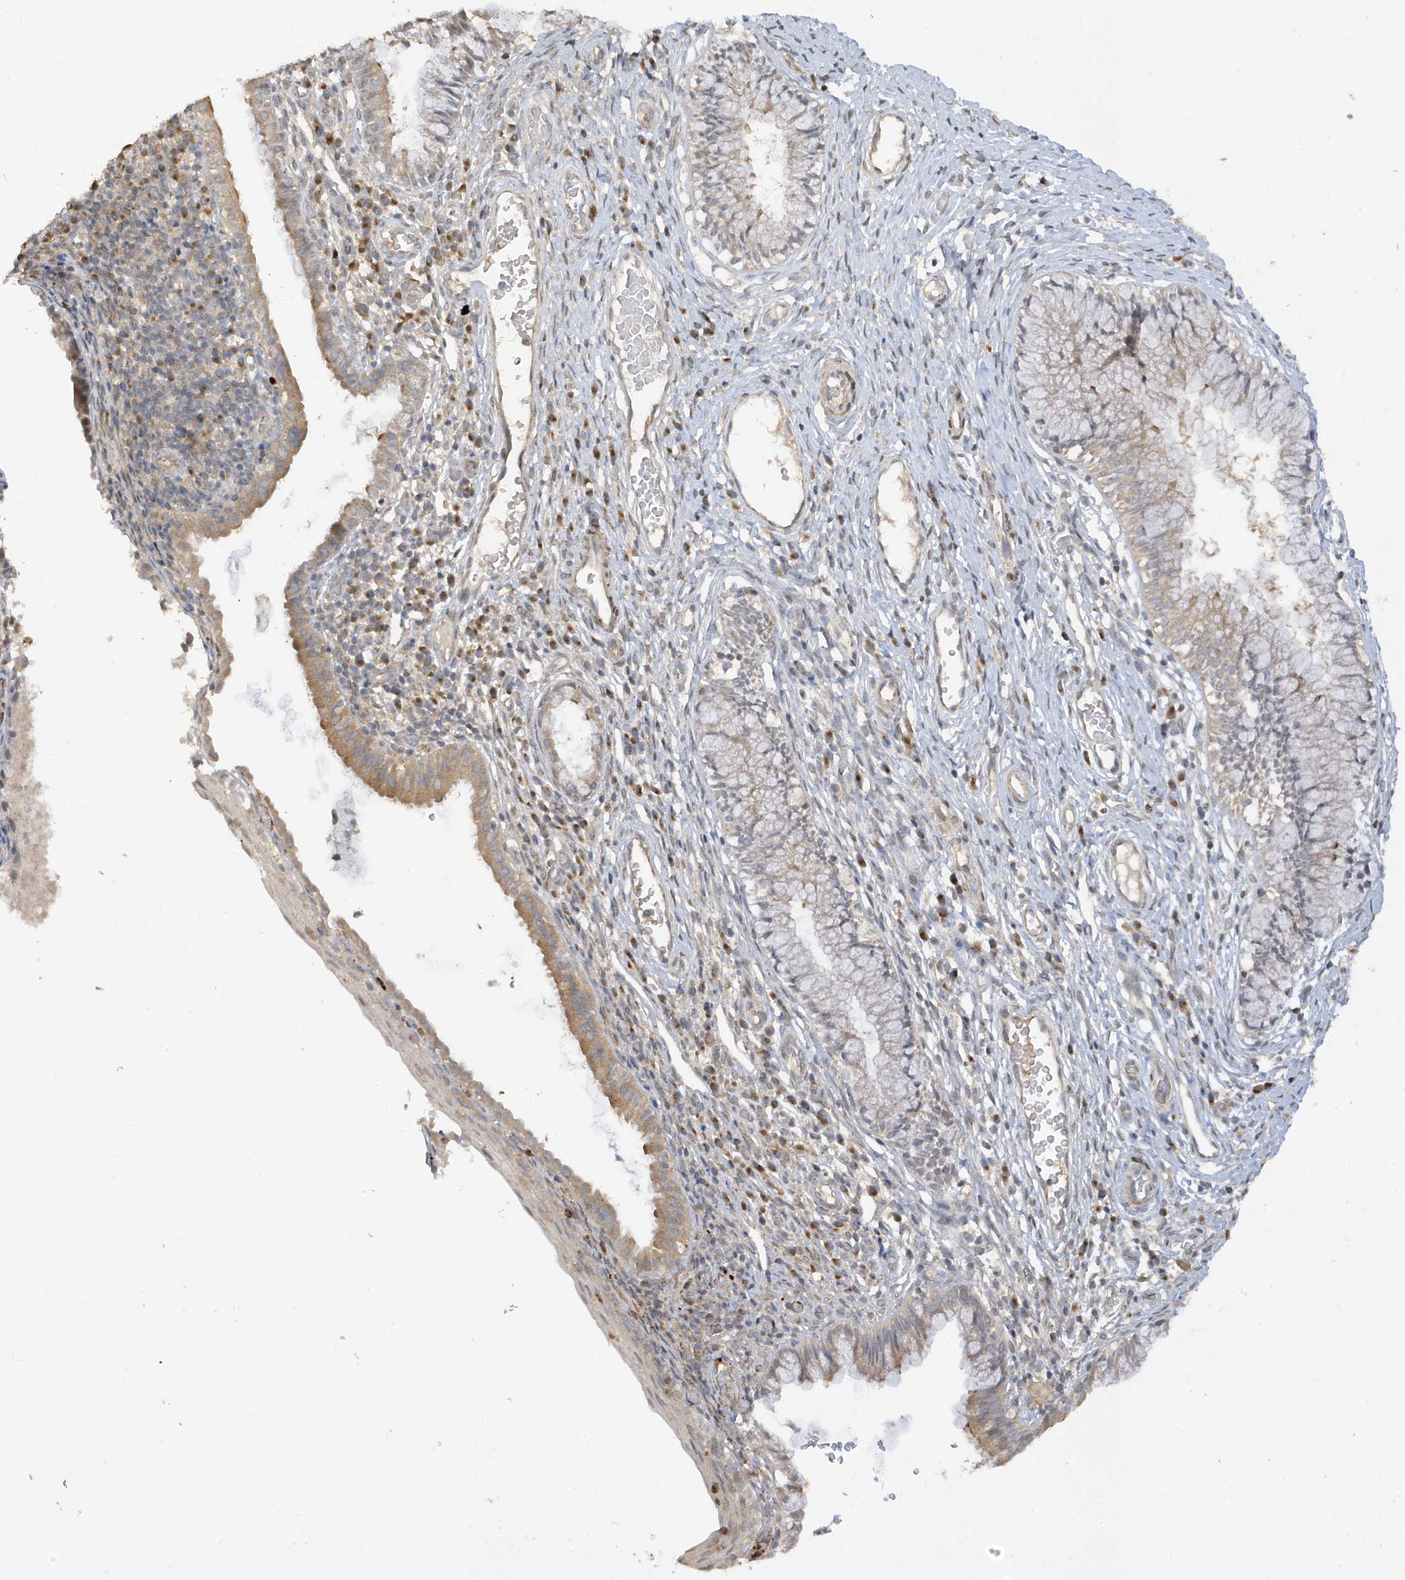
{"staining": {"intensity": "weak", "quantity": "25%-75%", "location": "cytoplasmic/membranous"}, "tissue": "cervix", "cell_type": "Glandular cells", "image_type": "normal", "snomed": [{"axis": "morphology", "description": "Normal tissue, NOS"}, {"axis": "topography", "description": "Cervix"}], "caption": "Immunohistochemical staining of benign human cervix displays low levels of weak cytoplasmic/membranous positivity in approximately 25%-75% of glandular cells.", "gene": "TAB3", "patient": {"sex": "female", "age": 27}}